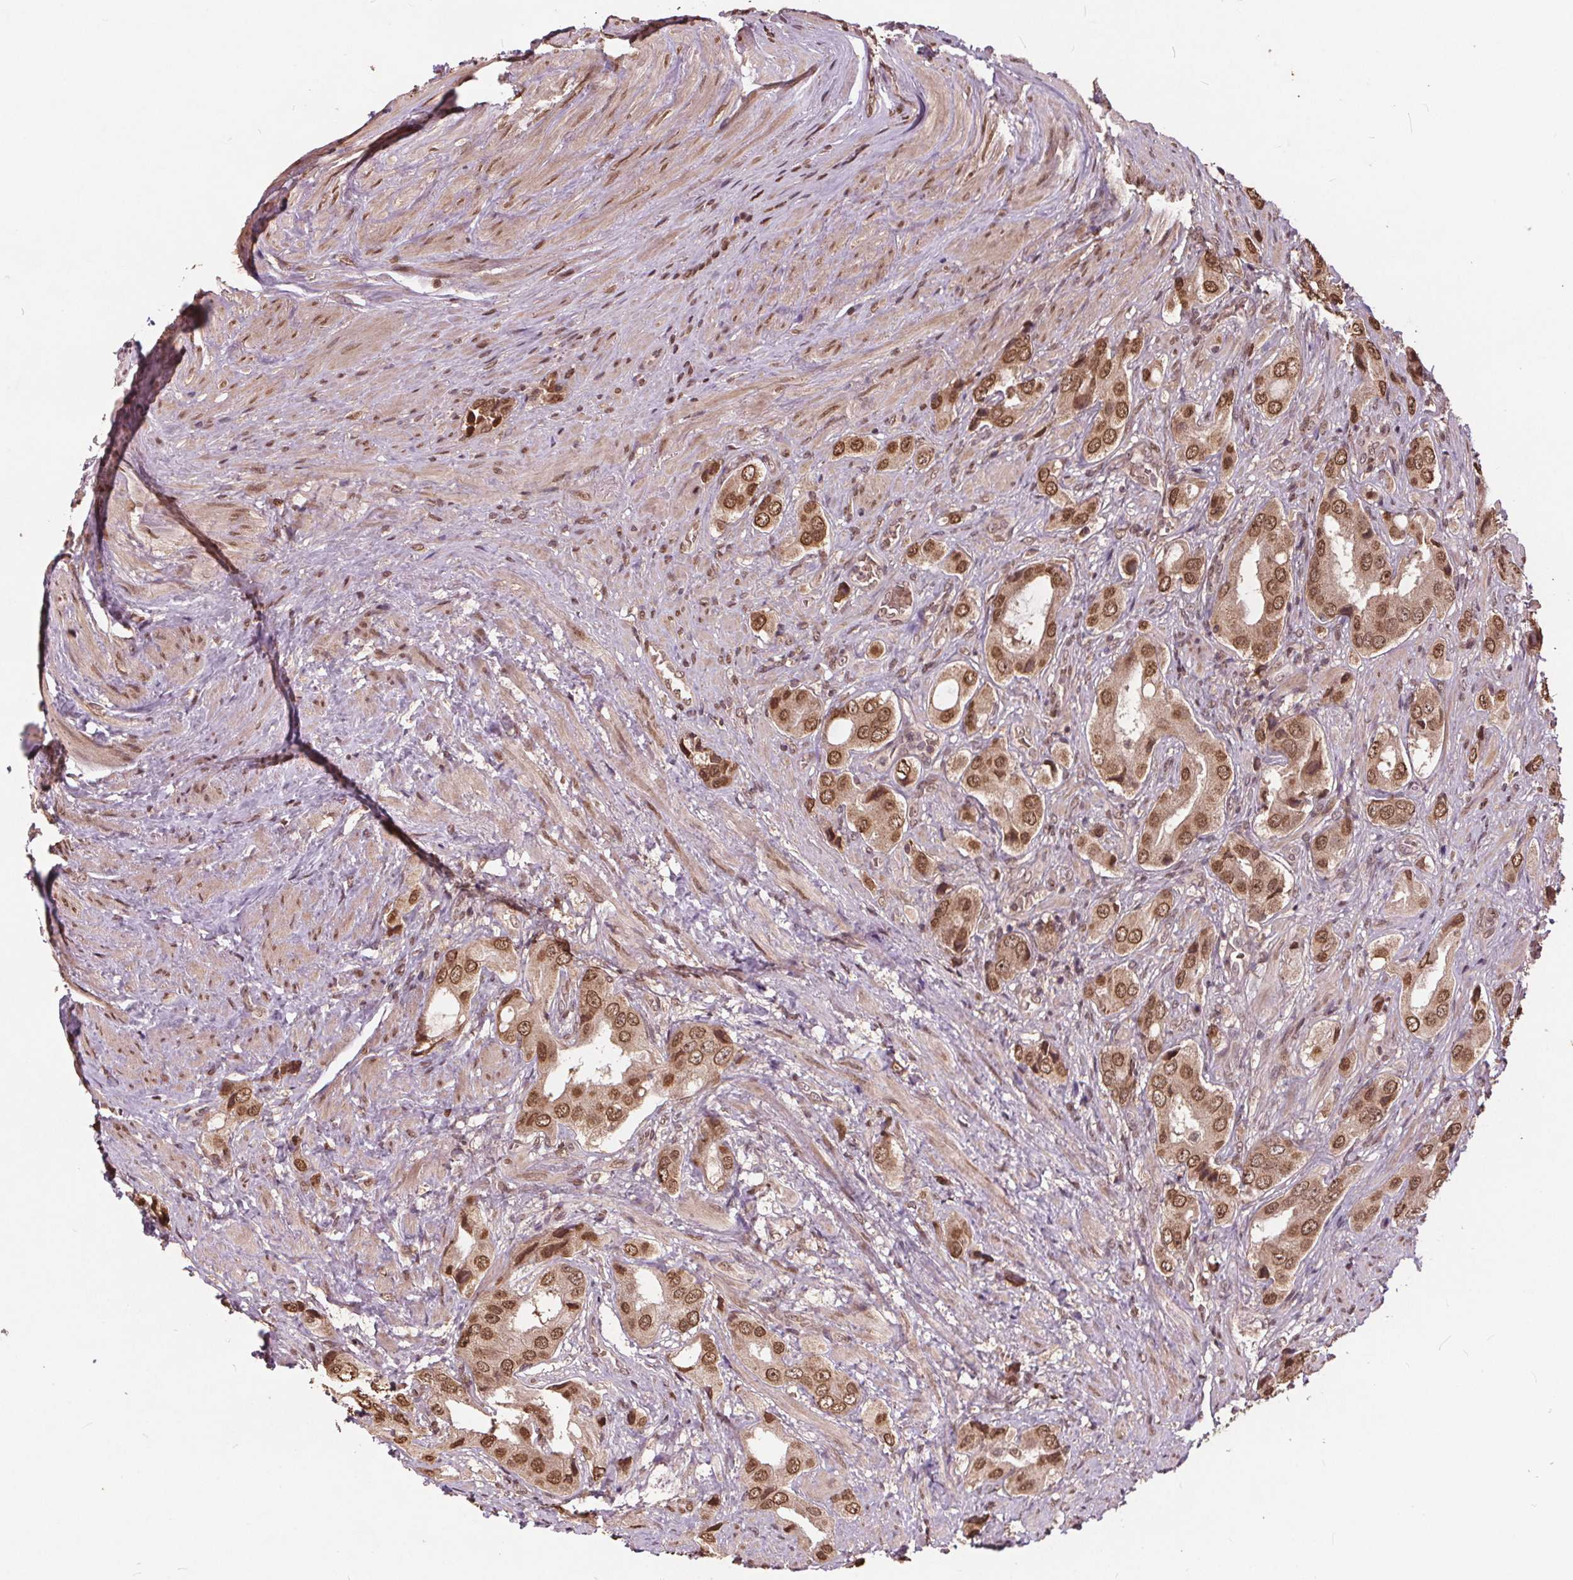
{"staining": {"intensity": "moderate", "quantity": ">75%", "location": "nuclear"}, "tissue": "prostate cancer", "cell_type": "Tumor cells", "image_type": "cancer", "snomed": [{"axis": "morphology", "description": "Adenocarcinoma, NOS"}, {"axis": "topography", "description": "Prostate"}], "caption": "Prostate cancer was stained to show a protein in brown. There is medium levels of moderate nuclear expression in approximately >75% of tumor cells.", "gene": "HIF1AN", "patient": {"sex": "male", "age": 63}}